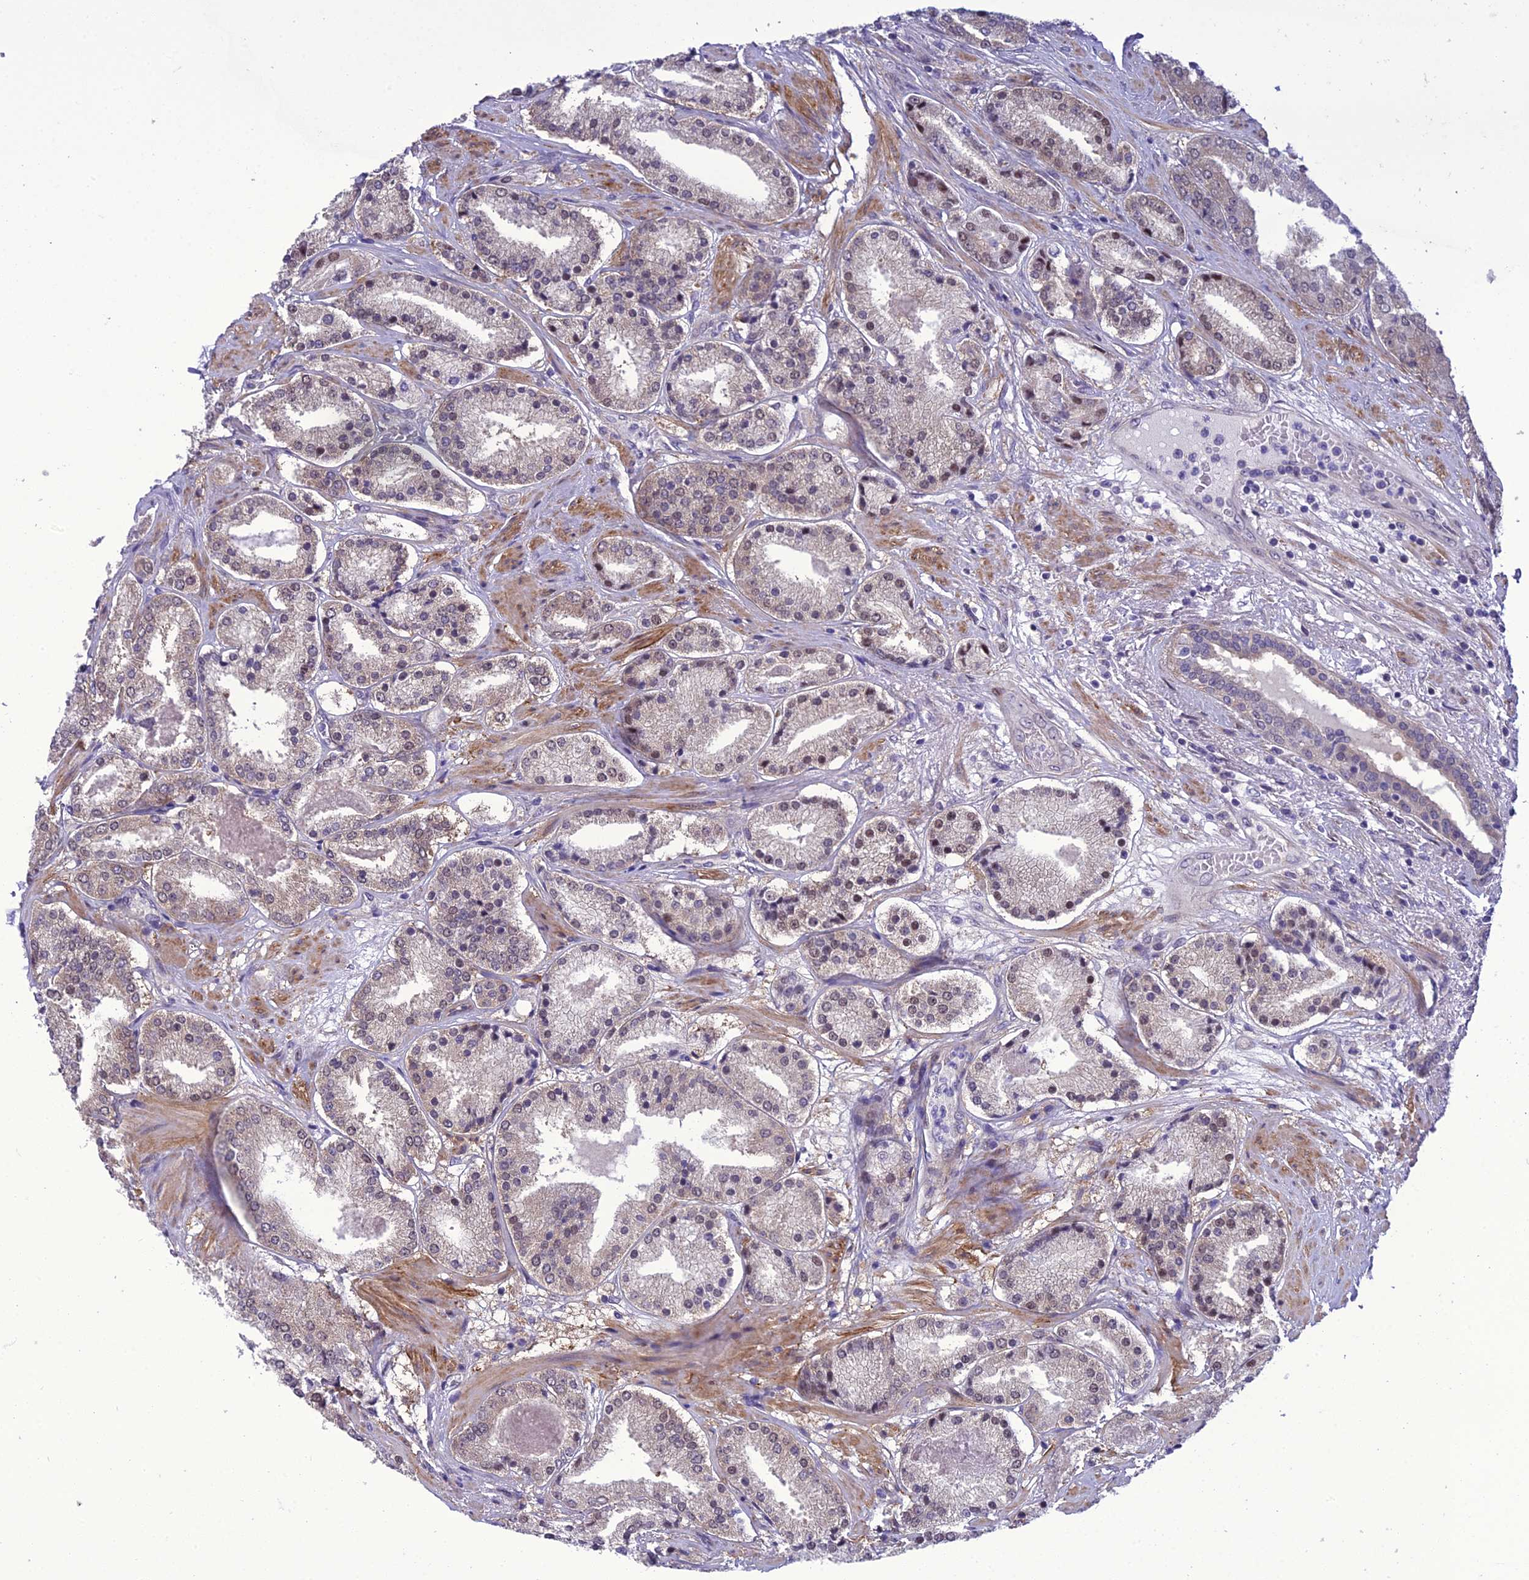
{"staining": {"intensity": "moderate", "quantity": "25%-75%", "location": "cytoplasmic/membranous,nuclear"}, "tissue": "prostate cancer", "cell_type": "Tumor cells", "image_type": "cancer", "snomed": [{"axis": "morphology", "description": "Adenocarcinoma, High grade"}, {"axis": "topography", "description": "Prostate"}], "caption": "Tumor cells show medium levels of moderate cytoplasmic/membranous and nuclear expression in about 25%-75% of cells in adenocarcinoma (high-grade) (prostate).", "gene": "GAB4", "patient": {"sex": "male", "age": 63}}